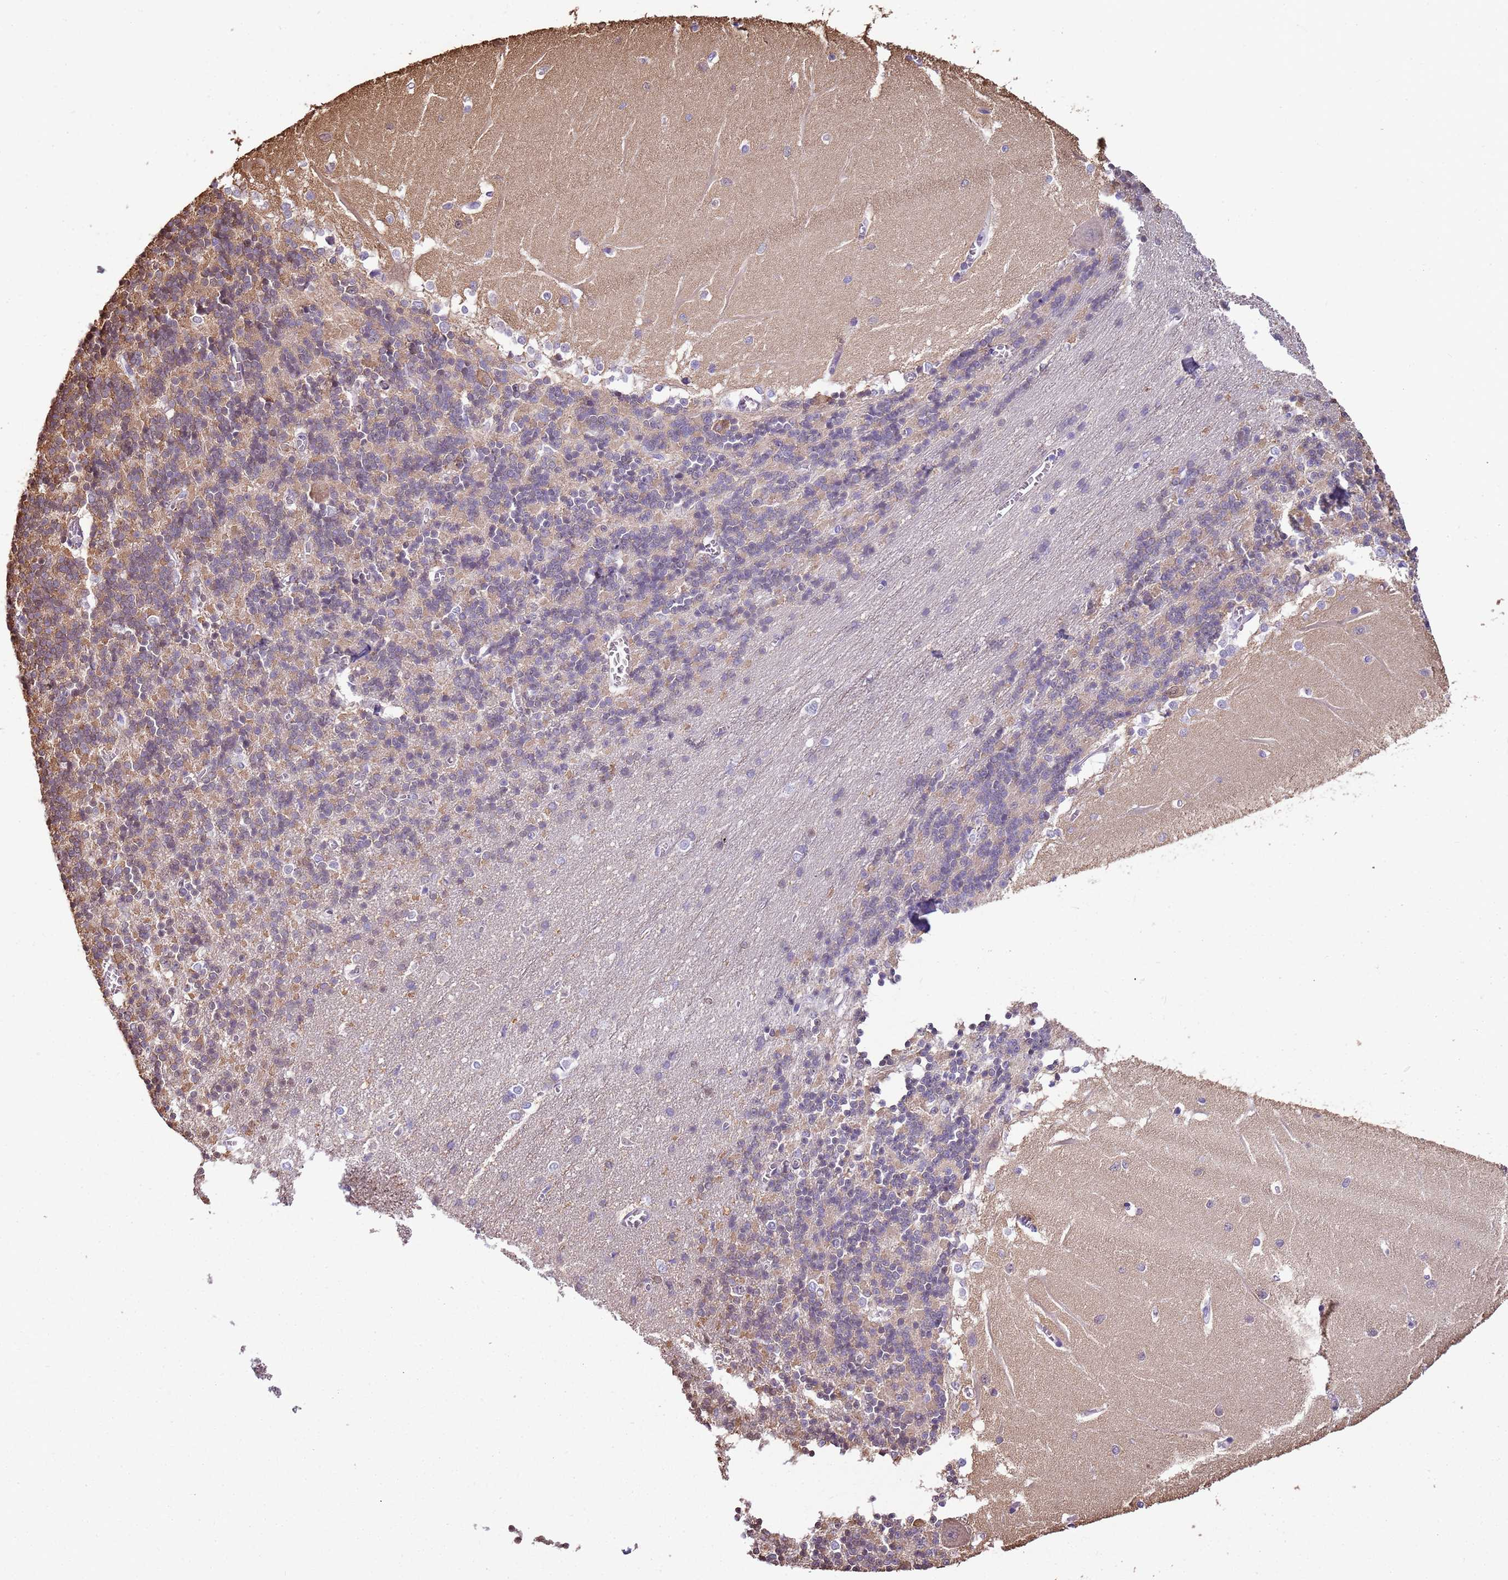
{"staining": {"intensity": "weak", "quantity": "25%-75%", "location": "nuclear"}, "tissue": "cerebellum", "cell_type": "Cells in granular layer", "image_type": "normal", "snomed": [{"axis": "morphology", "description": "Normal tissue, NOS"}, {"axis": "topography", "description": "Cerebellum"}], "caption": "Immunohistochemical staining of normal human cerebellum shows low levels of weak nuclear positivity in approximately 25%-75% of cells in granular layer.", "gene": "CAPN7", "patient": {"sex": "male", "age": 37}}